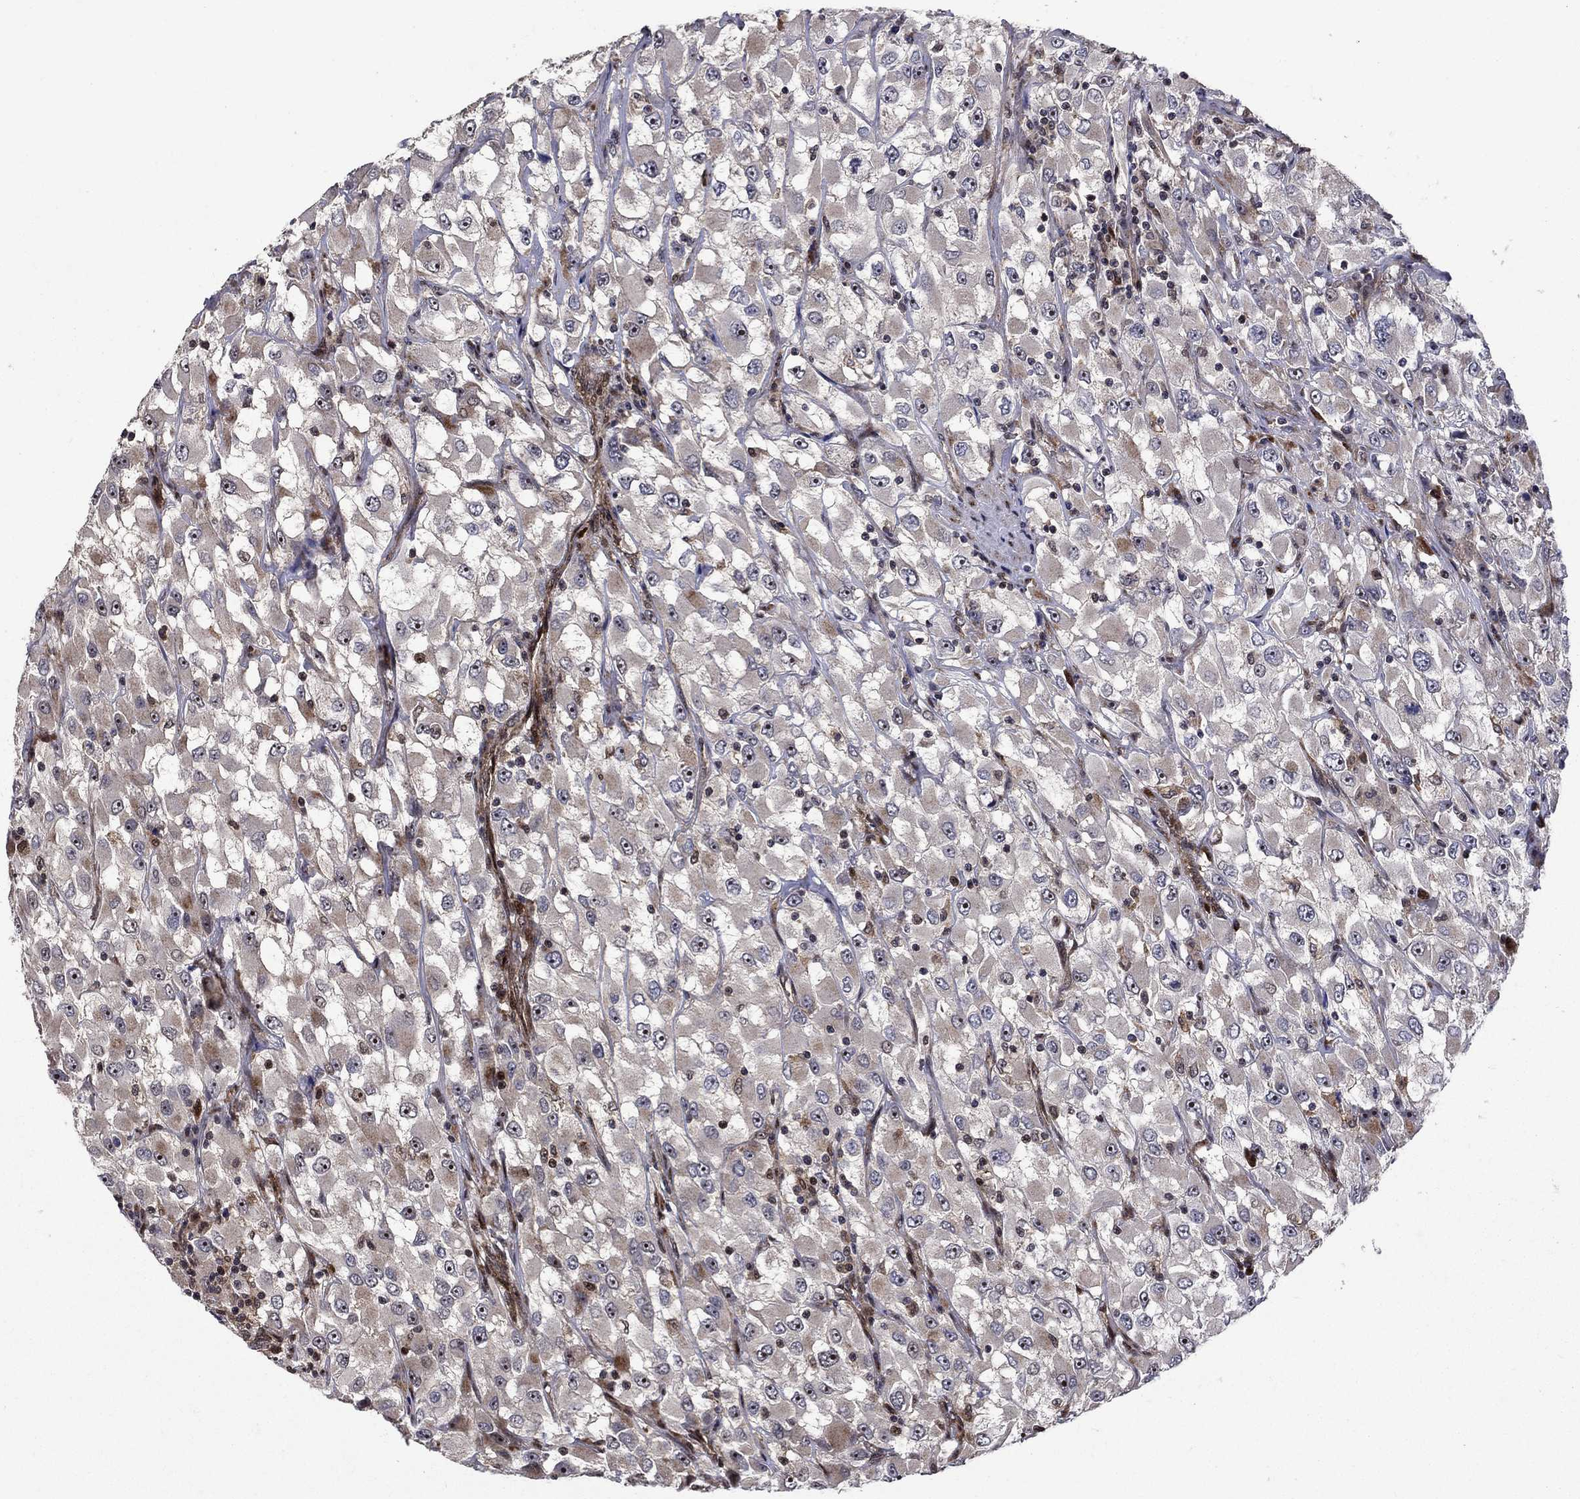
{"staining": {"intensity": "weak", "quantity": "<25%", "location": "cytoplasmic/membranous,nuclear"}, "tissue": "renal cancer", "cell_type": "Tumor cells", "image_type": "cancer", "snomed": [{"axis": "morphology", "description": "Adenocarcinoma, NOS"}, {"axis": "topography", "description": "Kidney"}], "caption": "This is a histopathology image of IHC staining of adenocarcinoma (renal), which shows no positivity in tumor cells.", "gene": "AGTPBP1", "patient": {"sex": "female", "age": 52}}